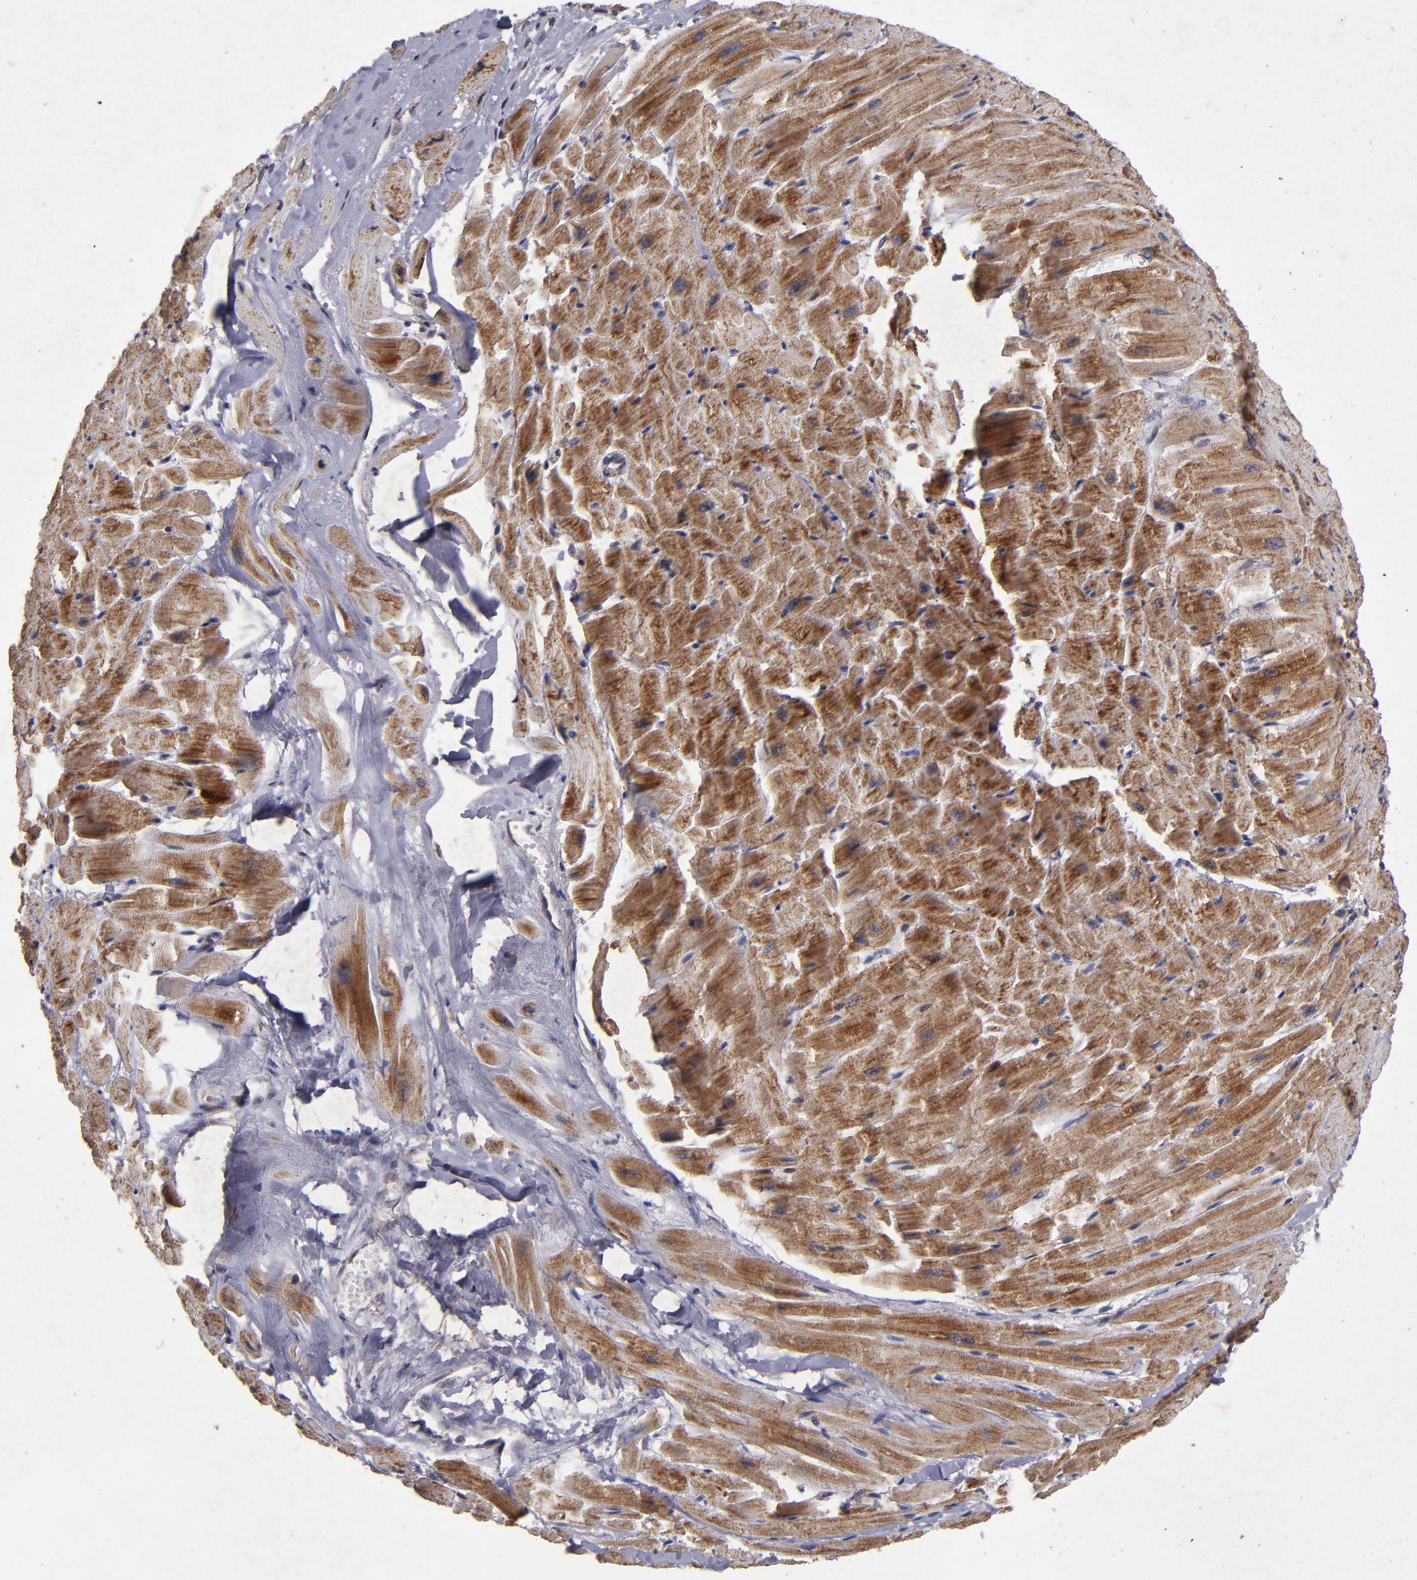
{"staining": {"intensity": "moderate", "quantity": ">75%", "location": "cytoplasmic/membranous"}, "tissue": "heart muscle", "cell_type": "Cardiomyocytes", "image_type": "normal", "snomed": [{"axis": "morphology", "description": "Normal tissue, NOS"}, {"axis": "topography", "description": "Heart"}], "caption": "Moderate cytoplasmic/membranous expression for a protein is identified in about >75% of cardiomyocytes of normal heart muscle using IHC.", "gene": "TIMM9", "patient": {"sex": "female", "age": 19}}